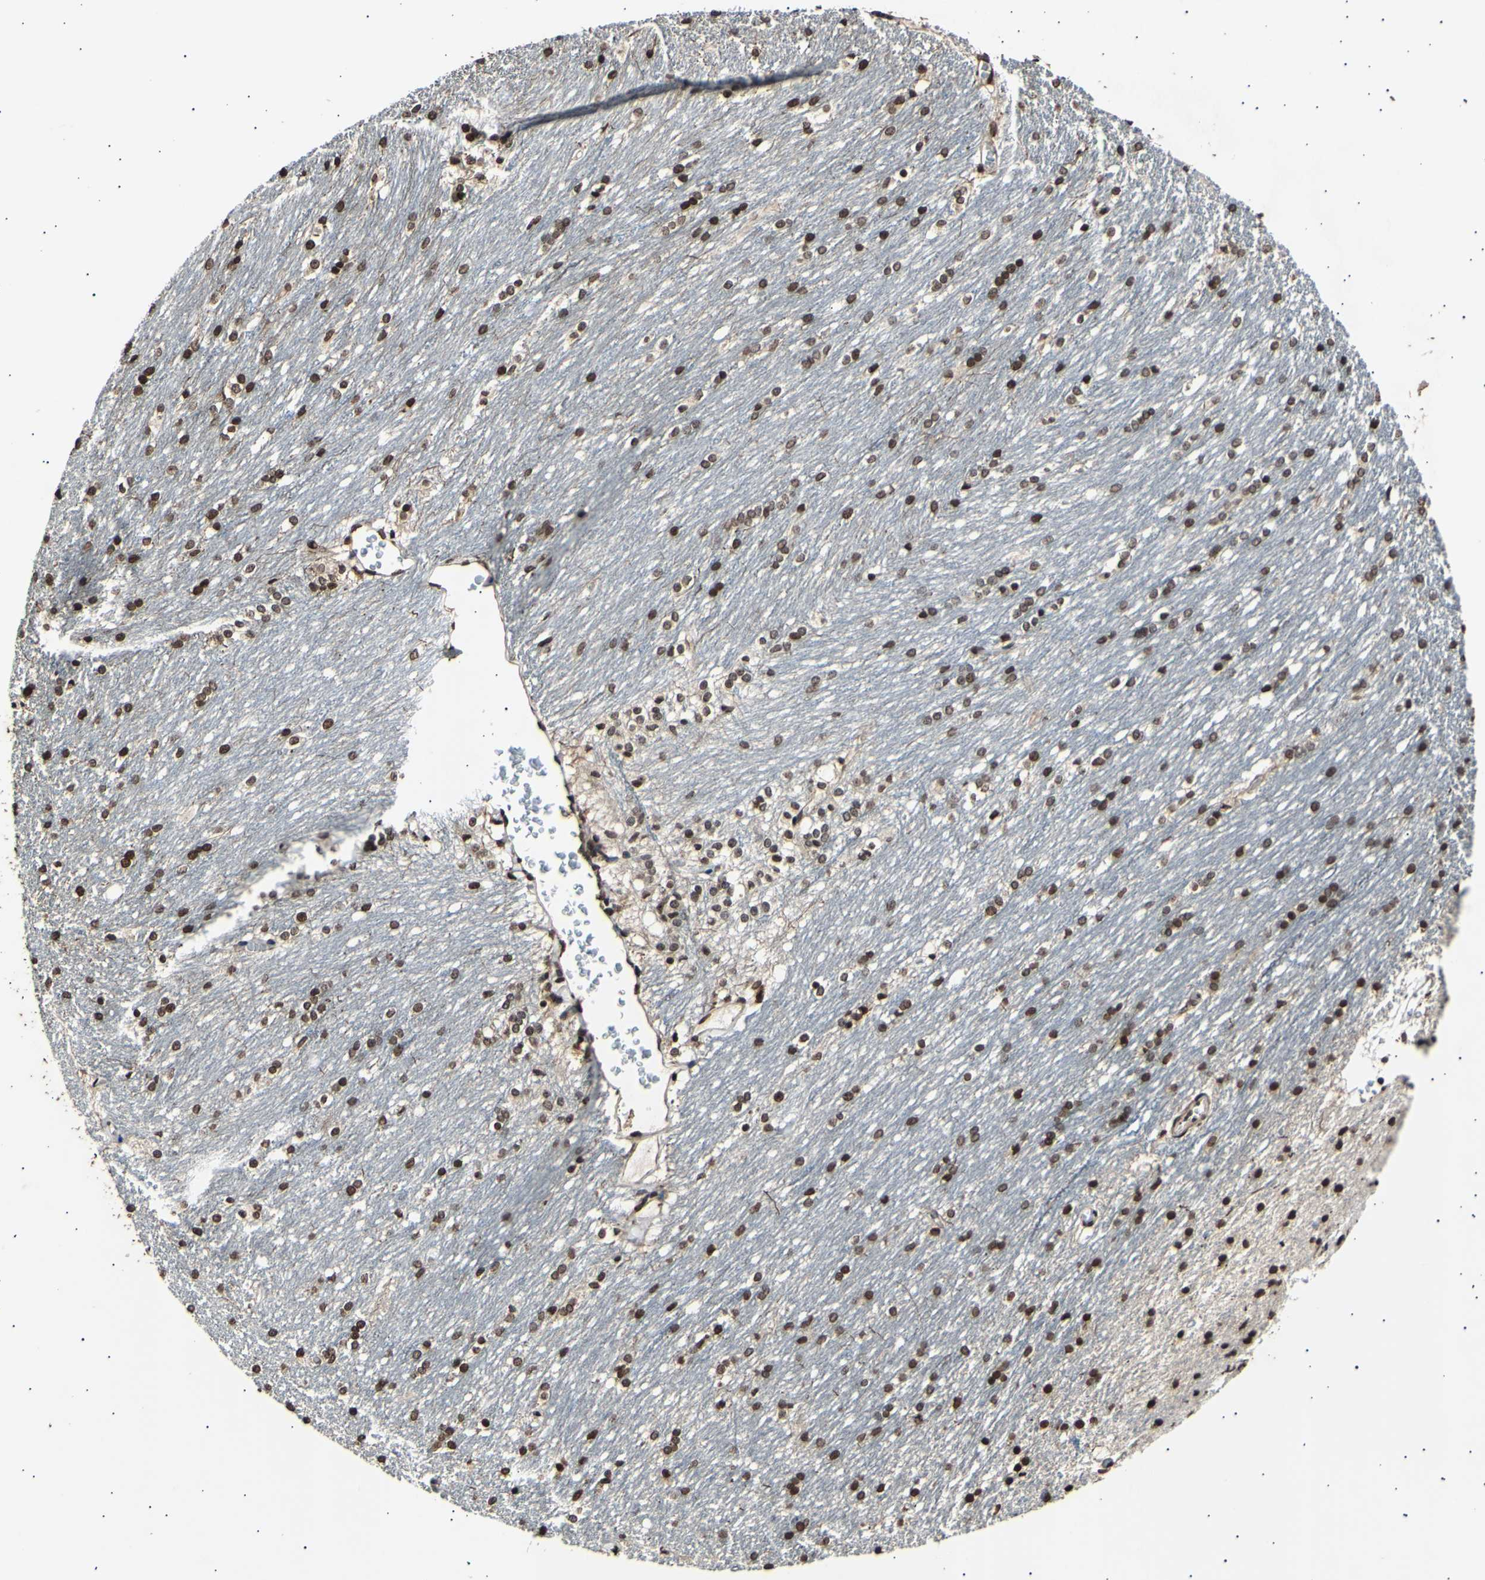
{"staining": {"intensity": "moderate", "quantity": ">75%", "location": "nuclear"}, "tissue": "caudate", "cell_type": "Glial cells", "image_type": "normal", "snomed": [{"axis": "morphology", "description": "Normal tissue, NOS"}, {"axis": "topography", "description": "Lateral ventricle wall"}], "caption": "This is an image of IHC staining of normal caudate, which shows moderate expression in the nuclear of glial cells.", "gene": "ANAPC7", "patient": {"sex": "female", "age": 19}}